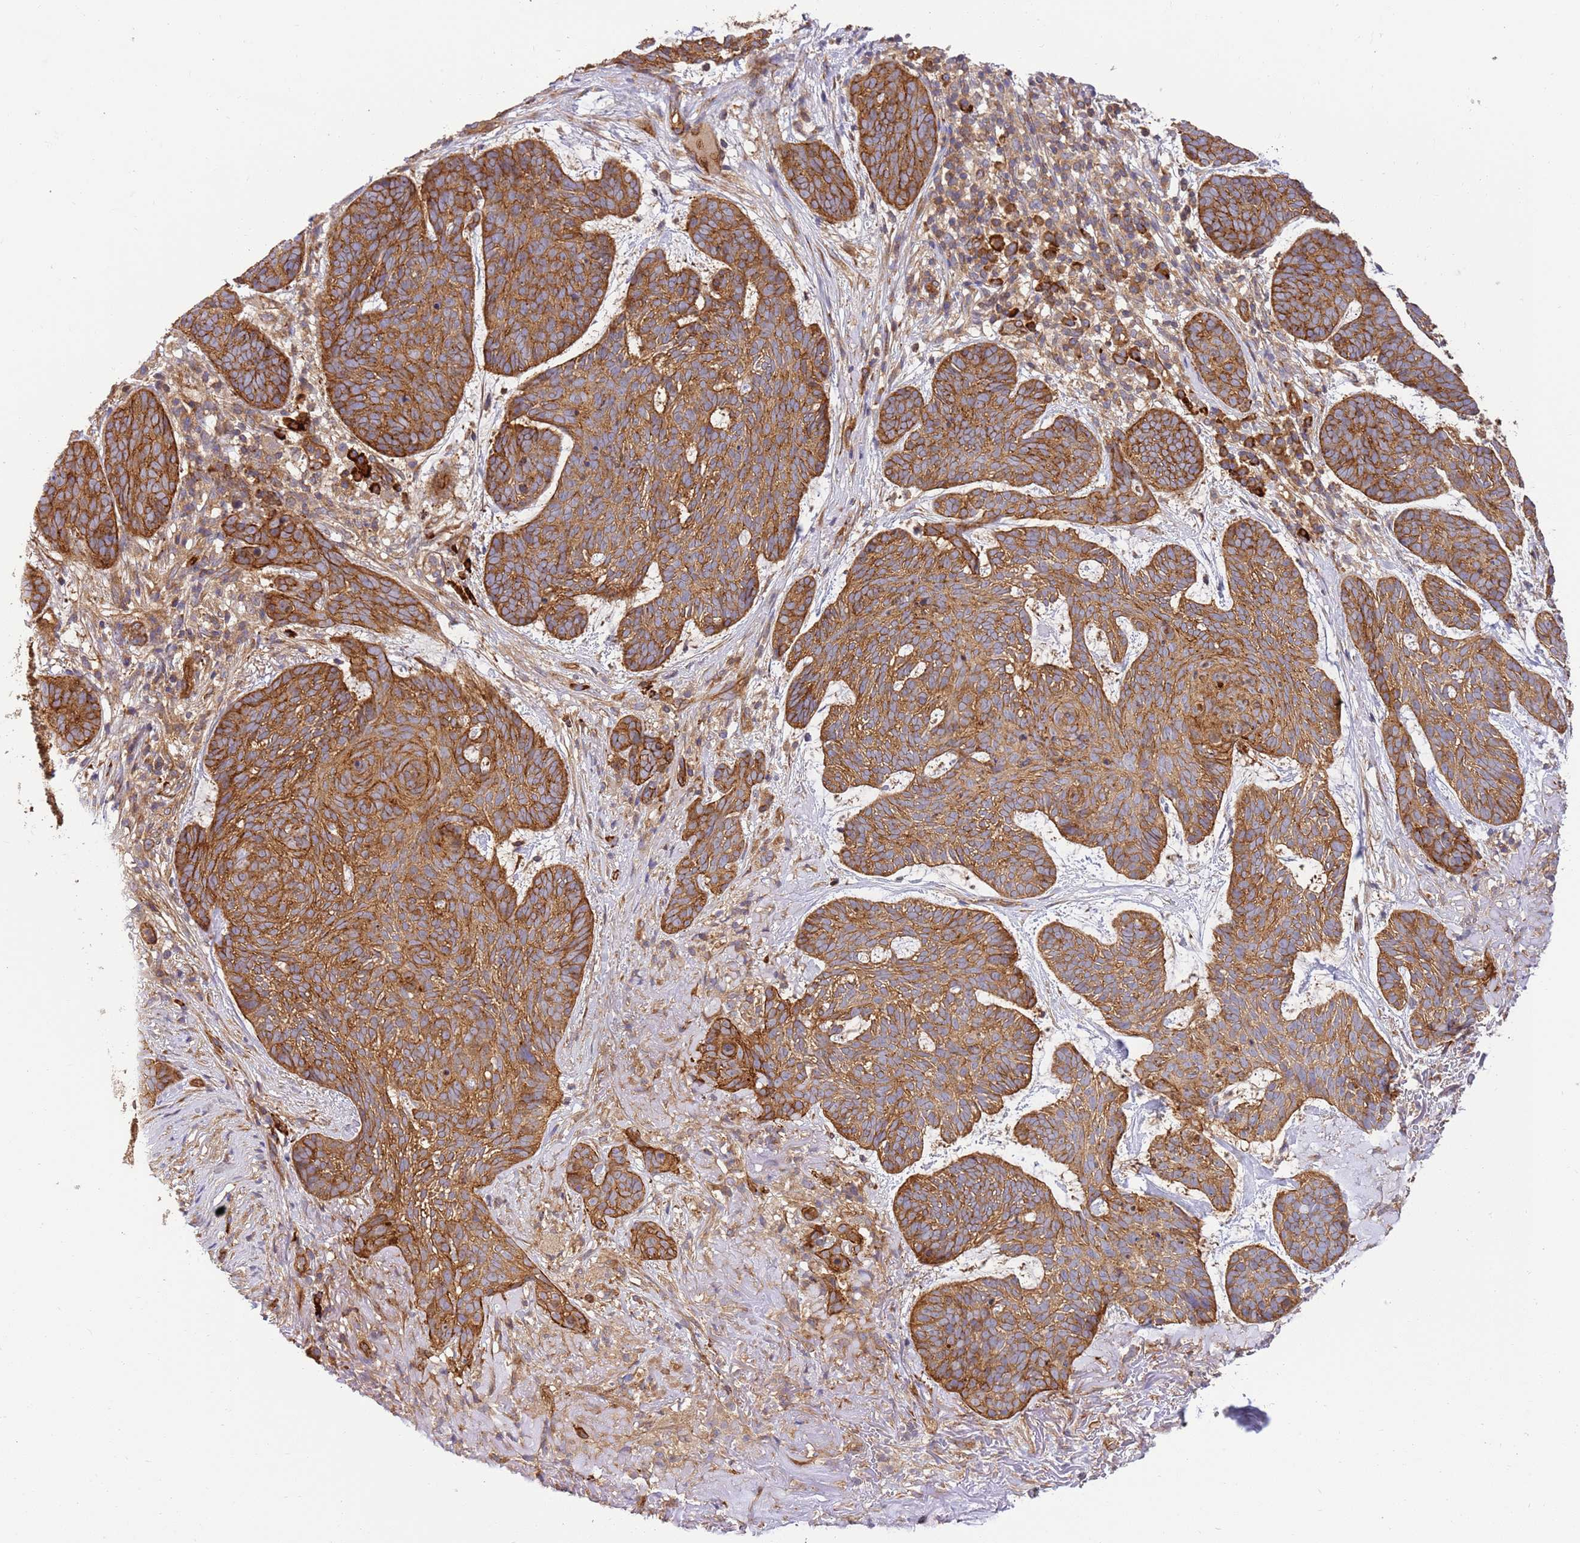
{"staining": {"intensity": "strong", "quantity": ">75%", "location": "cytoplasmic/membranous"}, "tissue": "skin cancer", "cell_type": "Tumor cells", "image_type": "cancer", "snomed": [{"axis": "morphology", "description": "Basal cell carcinoma"}, {"axis": "topography", "description": "Skin"}], "caption": "Skin cancer was stained to show a protein in brown. There is high levels of strong cytoplasmic/membranous staining in approximately >75% of tumor cells.", "gene": "EFCAB8", "patient": {"sex": "female", "age": 89}}